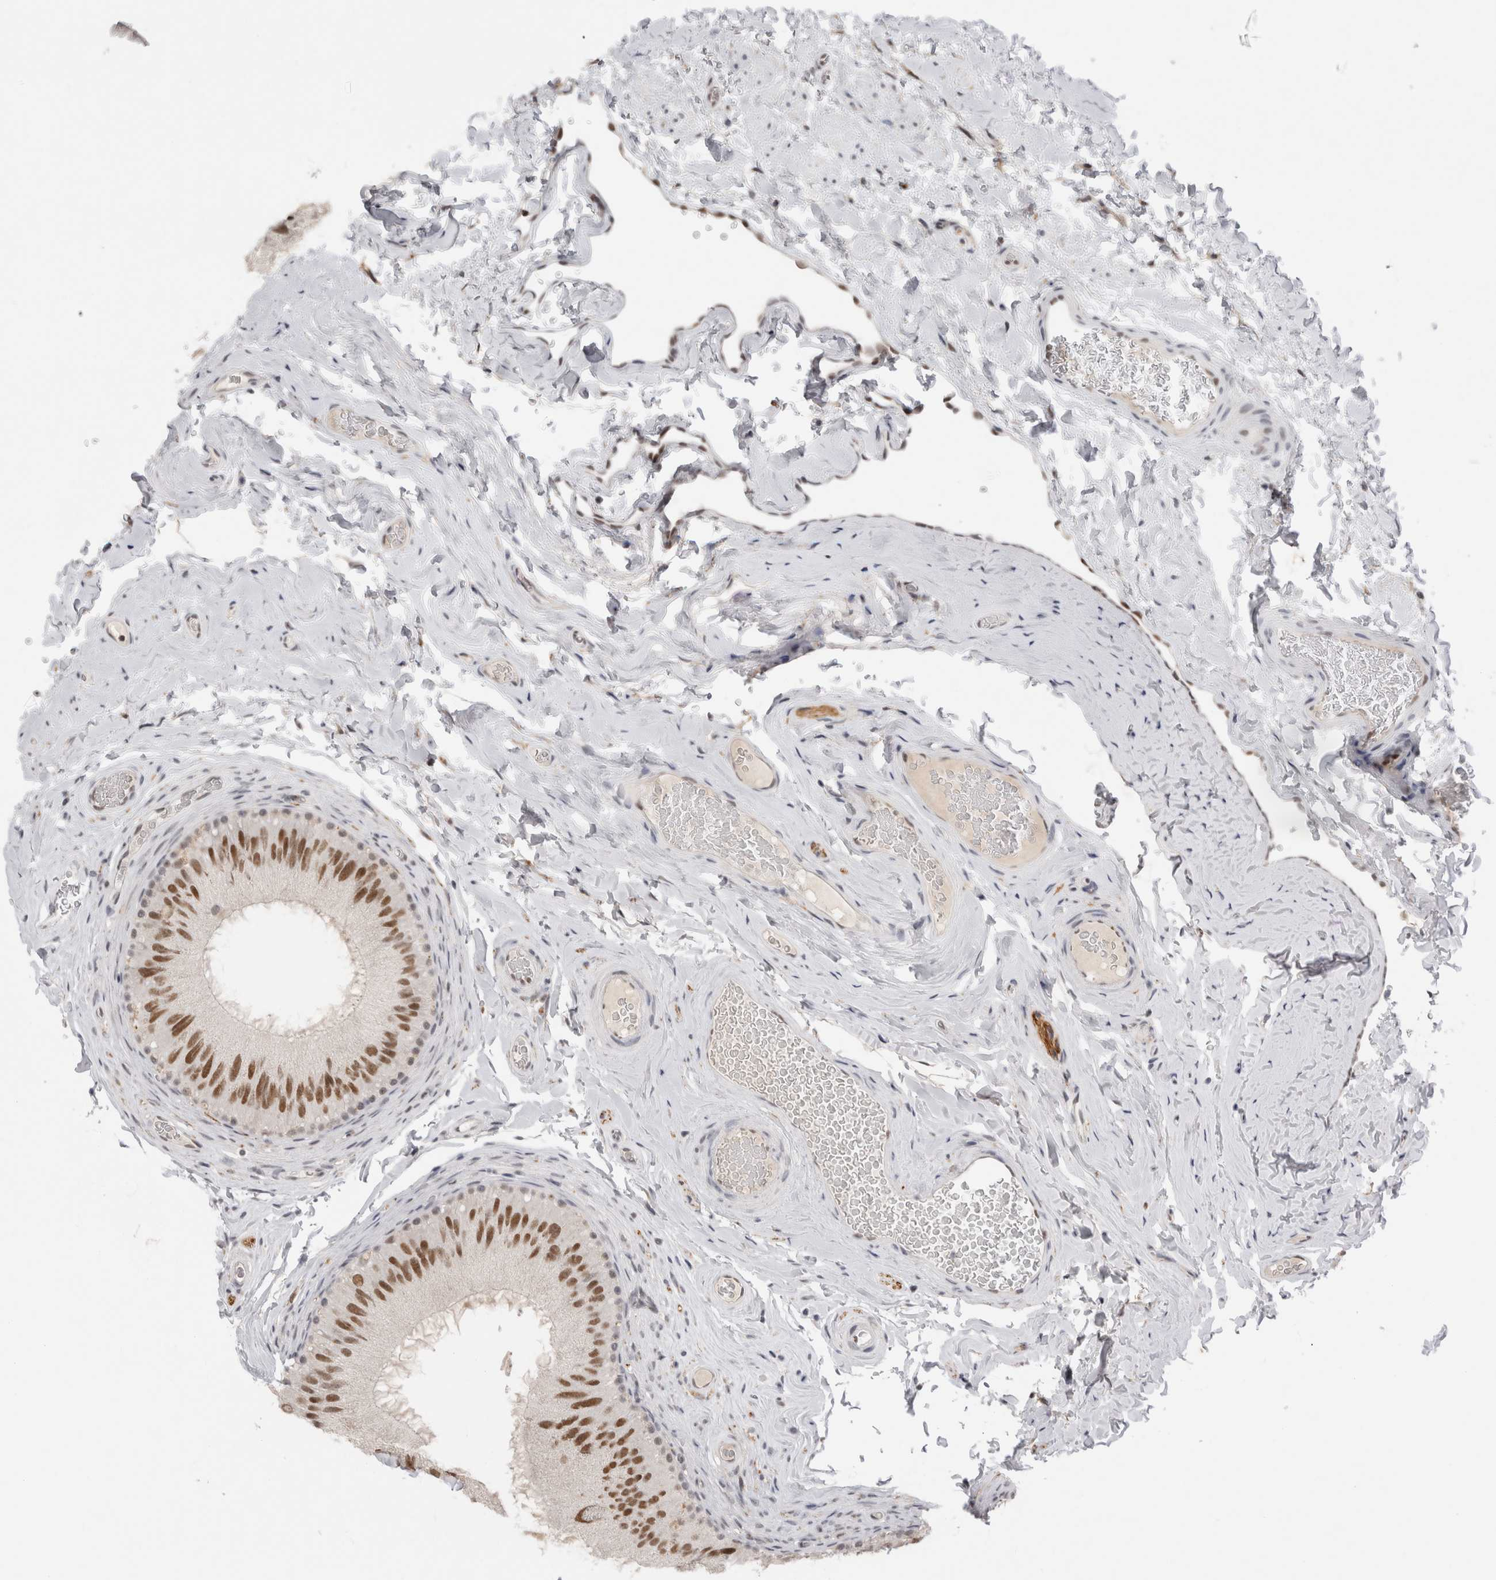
{"staining": {"intensity": "moderate", "quantity": ">75%", "location": "nuclear"}, "tissue": "epididymis", "cell_type": "Glandular cells", "image_type": "normal", "snomed": [{"axis": "morphology", "description": "Normal tissue, NOS"}, {"axis": "topography", "description": "Vascular tissue"}, {"axis": "topography", "description": "Epididymis"}], "caption": "A medium amount of moderate nuclear positivity is appreciated in about >75% of glandular cells in normal epididymis.", "gene": "SRARP", "patient": {"sex": "male", "age": 49}}